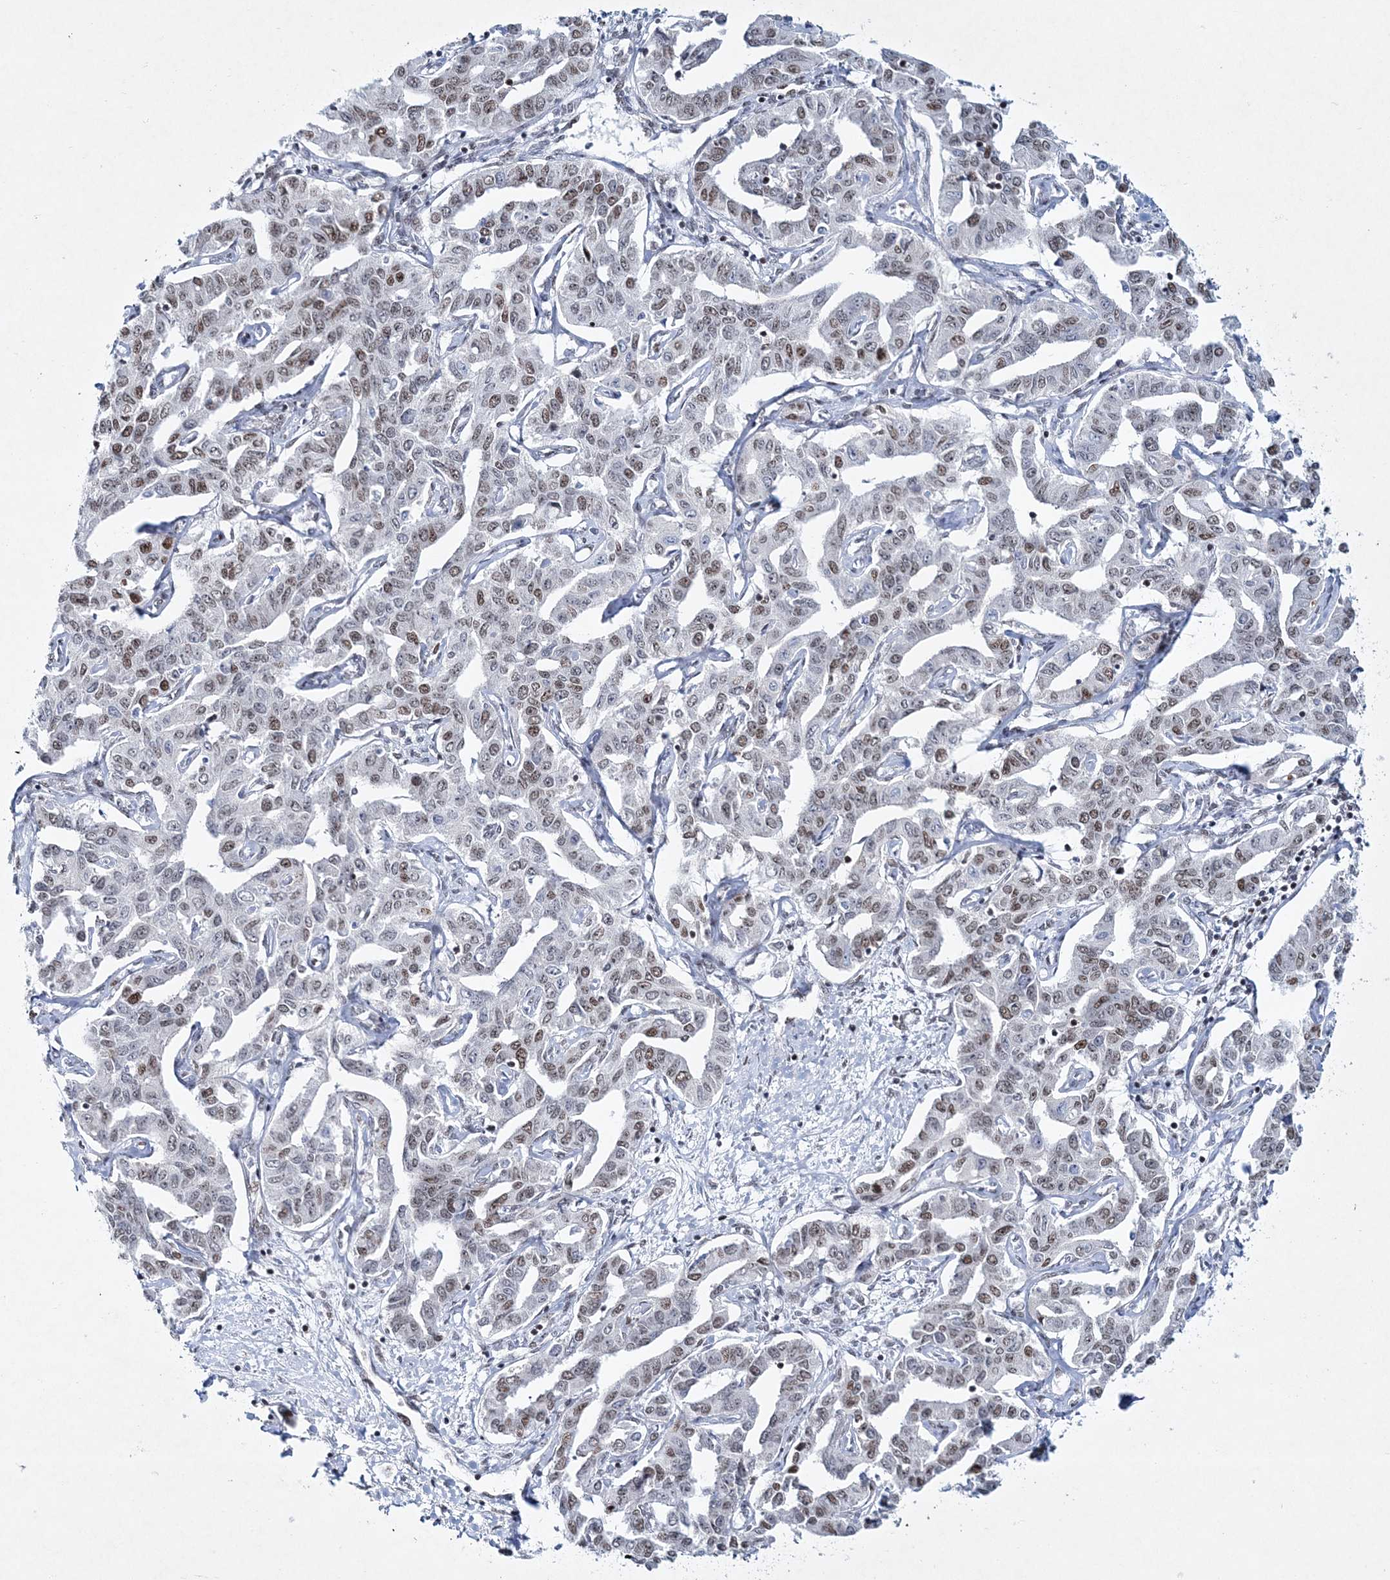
{"staining": {"intensity": "moderate", "quantity": "25%-75%", "location": "nuclear"}, "tissue": "liver cancer", "cell_type": "Tumor cells", "image_type": "cancer", "snomed": [{"axis": "morphology", "description": "Cholangiocarcinoma"}, {"axis": "topography", "description": "Liver"}], "caption": "A medium amount of moderate nuclear expression is seen in approximately 25%-75% of tumor cells in liver cancer (cholangiocarcinoma) tissue.", "gene": "LRRFIP2", "patient": {"sex": "male", "age": 59}}